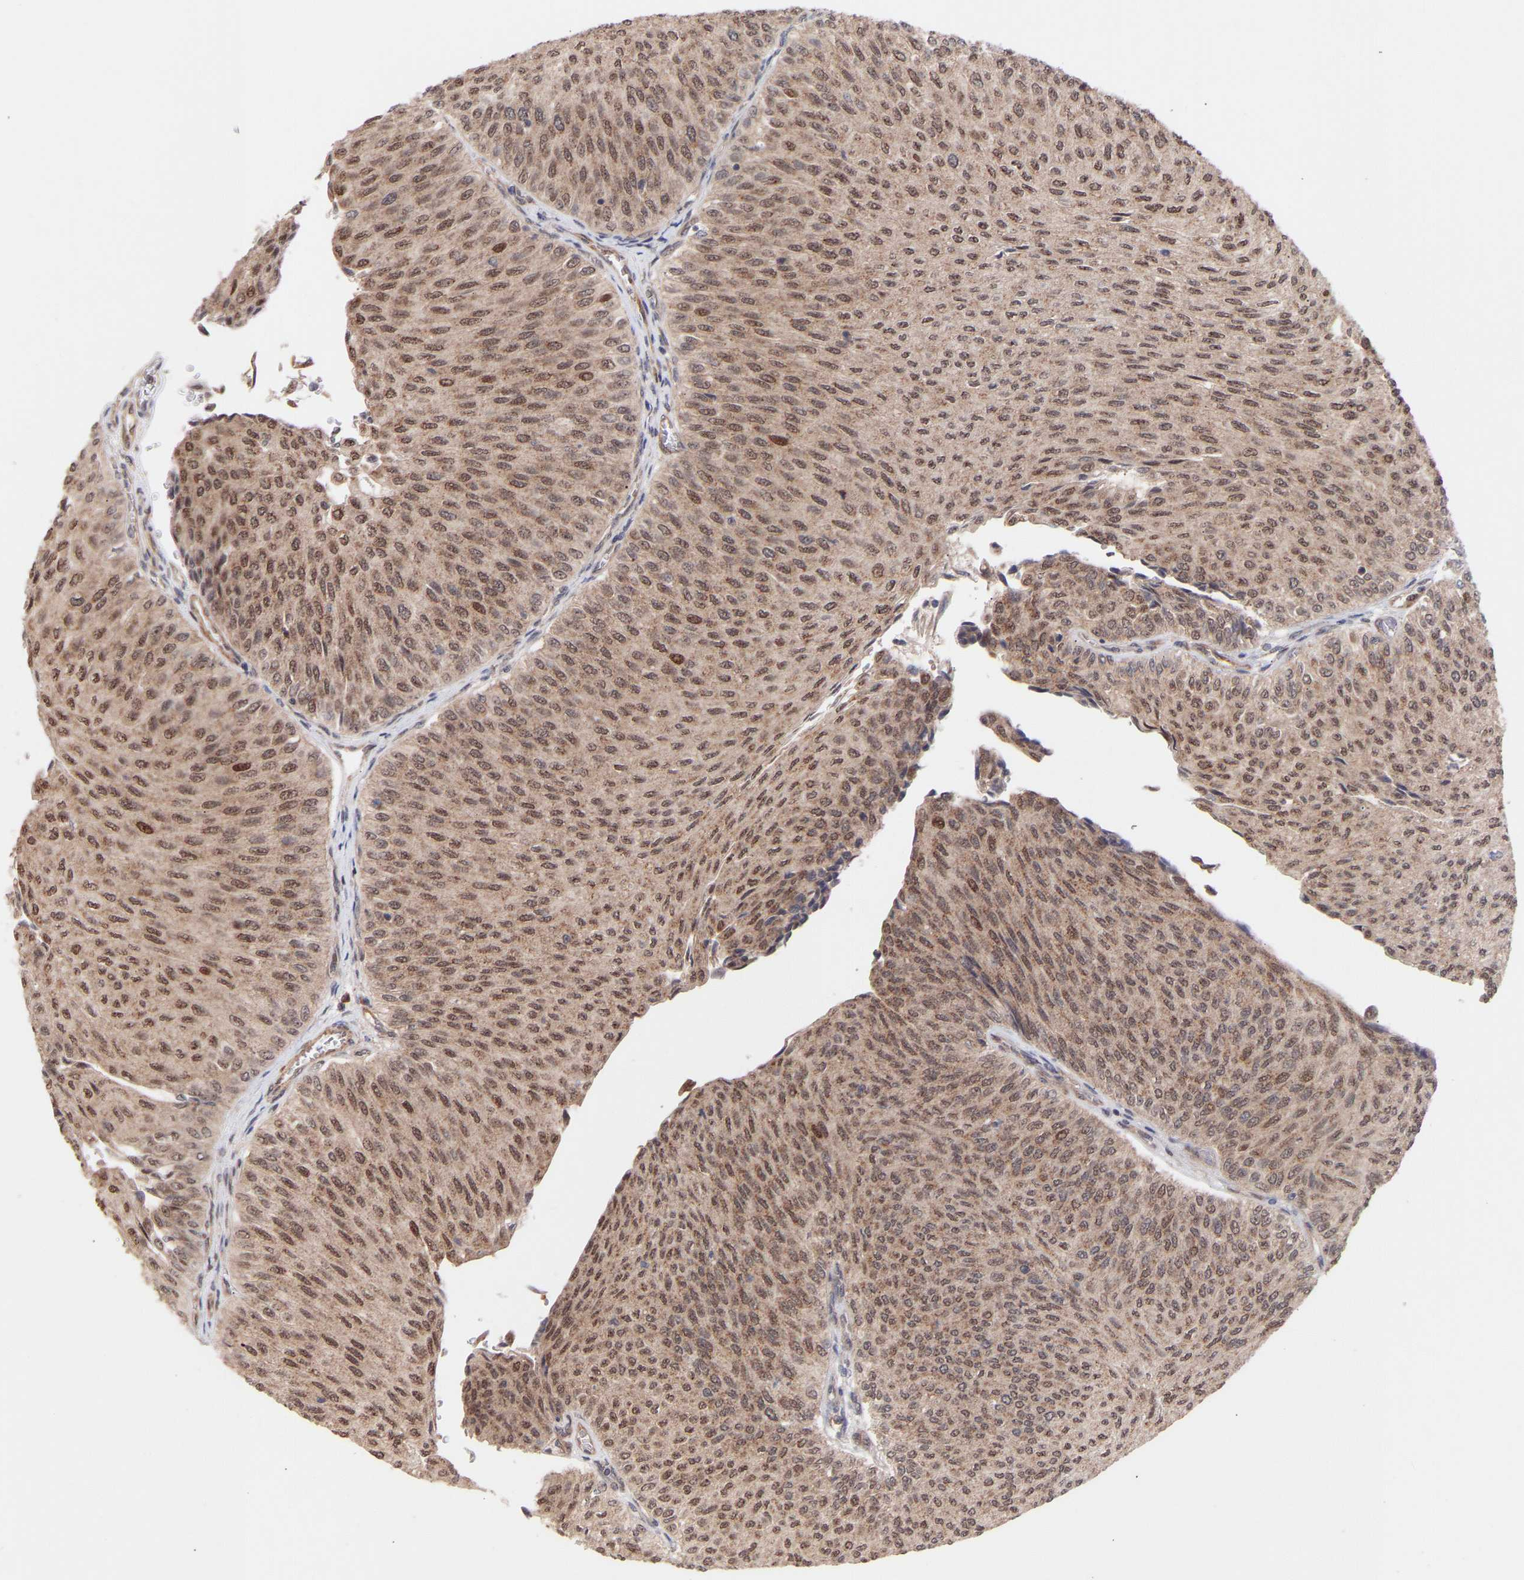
{"staining": {"intensity": "moderate", "quantity": ">75%", "location": "cytoplasmic/membranous,nuclear"}, "tissue": "urothelial cancer", "cell_type": "Tumor cells", "image_type": "cancer", "snomed": [{"axis": "morphology", "description": "Urothelial carcinoma, Low grade"}, {"axis": "topography", "description": "Urinary bladder"}], "caption": "This image demonstrates immunohistochemistry (IHC) staining of low-grade urothelial carcinoma, with medium moderate cytoplasmic/membranous and nuclear staining in approximately >75% of tumor cells.", "gene": "PDLIM5", "patient": {"sex": "male", "age": 78}}